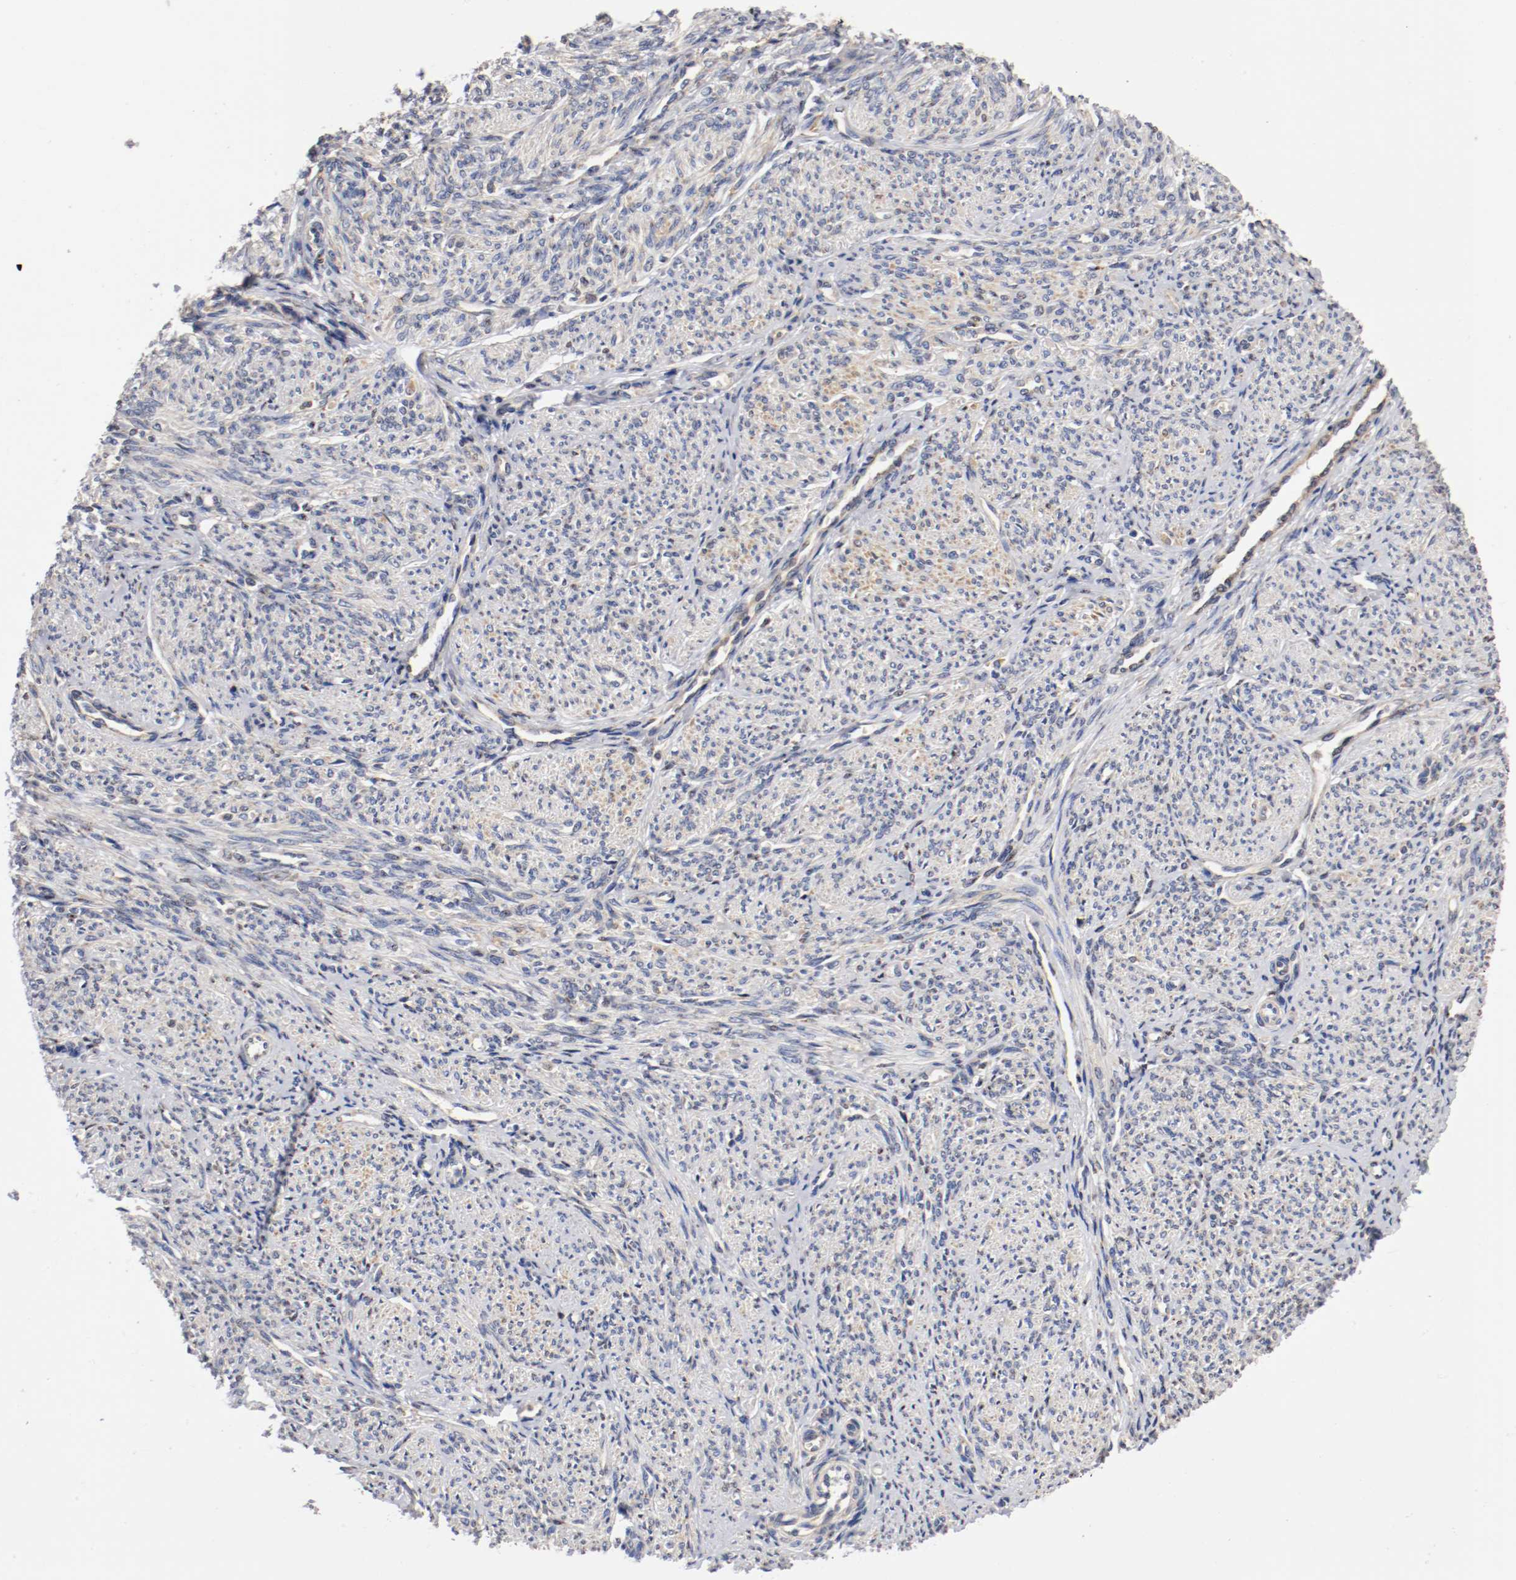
{"staining": {"intensity": "weak", "quantity": "25%-75%", "location": "cytoplasmic/membranous"}, "tissue": "smooth muscle", "cell_type": "Smooth muscle cells", "image_type": "normal", "snomed": [{"axis": "morphology", "description": "Normal tissue, NOS"}, {"axis": "topography", "description": "Smooth muscle"}], "caption": "Smooth muscle cells demonstrate low levels of weak cytoplasmic/membranous staining in approximately 25%-75% of cells in normal smooth muscle.", "gene": "TNFSF12", "patient": {"sex": "female", "age": 65}}